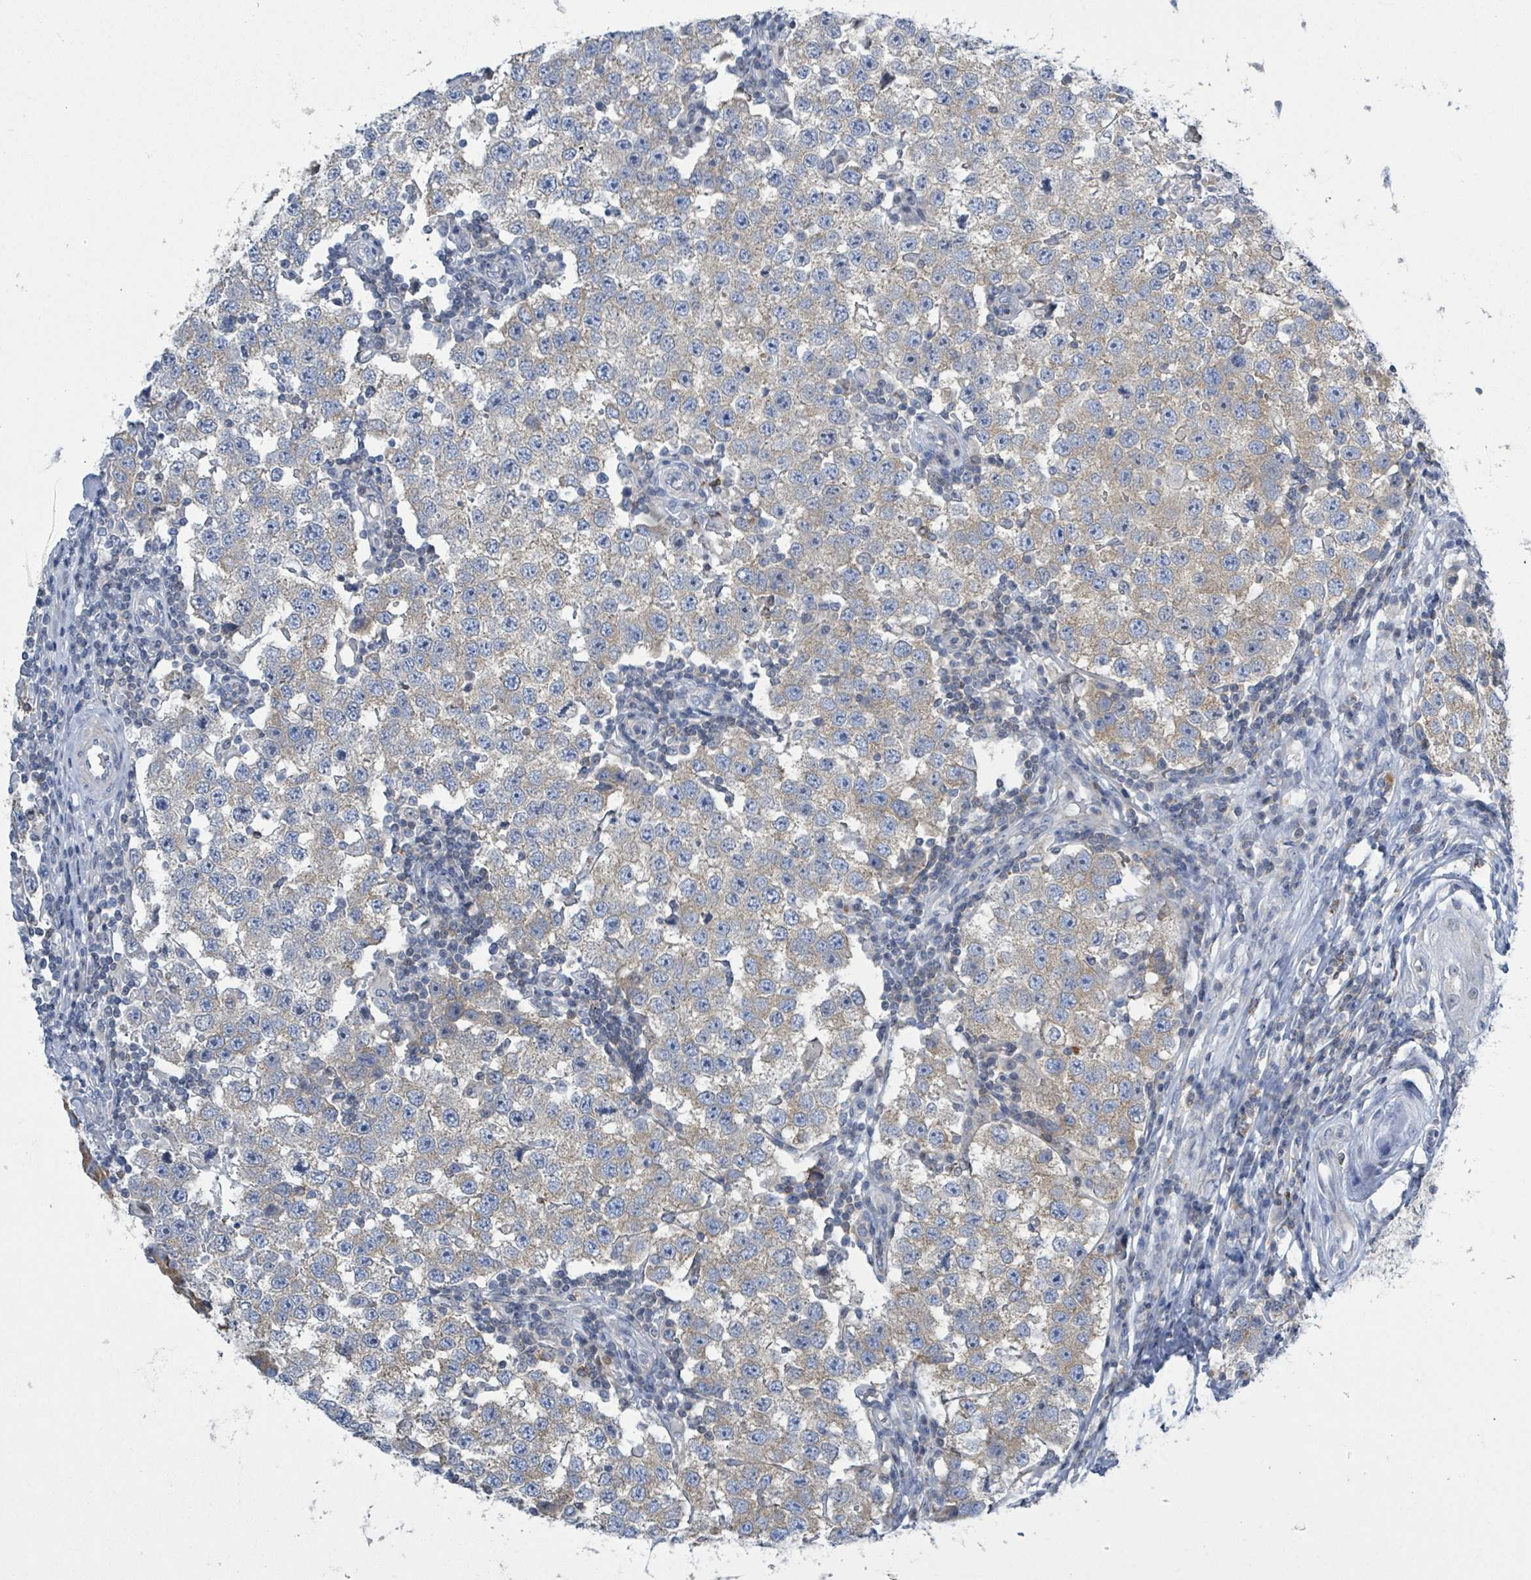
{"staining": {"intensity": "weak", "quantity": "25%-75%", "location": "cytoplasmic/membranous"}, "tissue": "testis cancer", "cell_type": "Tumor cells", "image_type": "cancer", "snomed": [{"axis": "morphology", "description": "Seminoma, NOS"}, {"axis": "topography", "description": "Testis"}], "caption": "Protein positivity by immunohistochemistry demonstrates weak cytoplasmic/membranous expression in about 25%-75% of tumor cells in testis cancer (seminoma).", "gene": "DGKZ", "patient": {"sex": "male", "age": 34}}